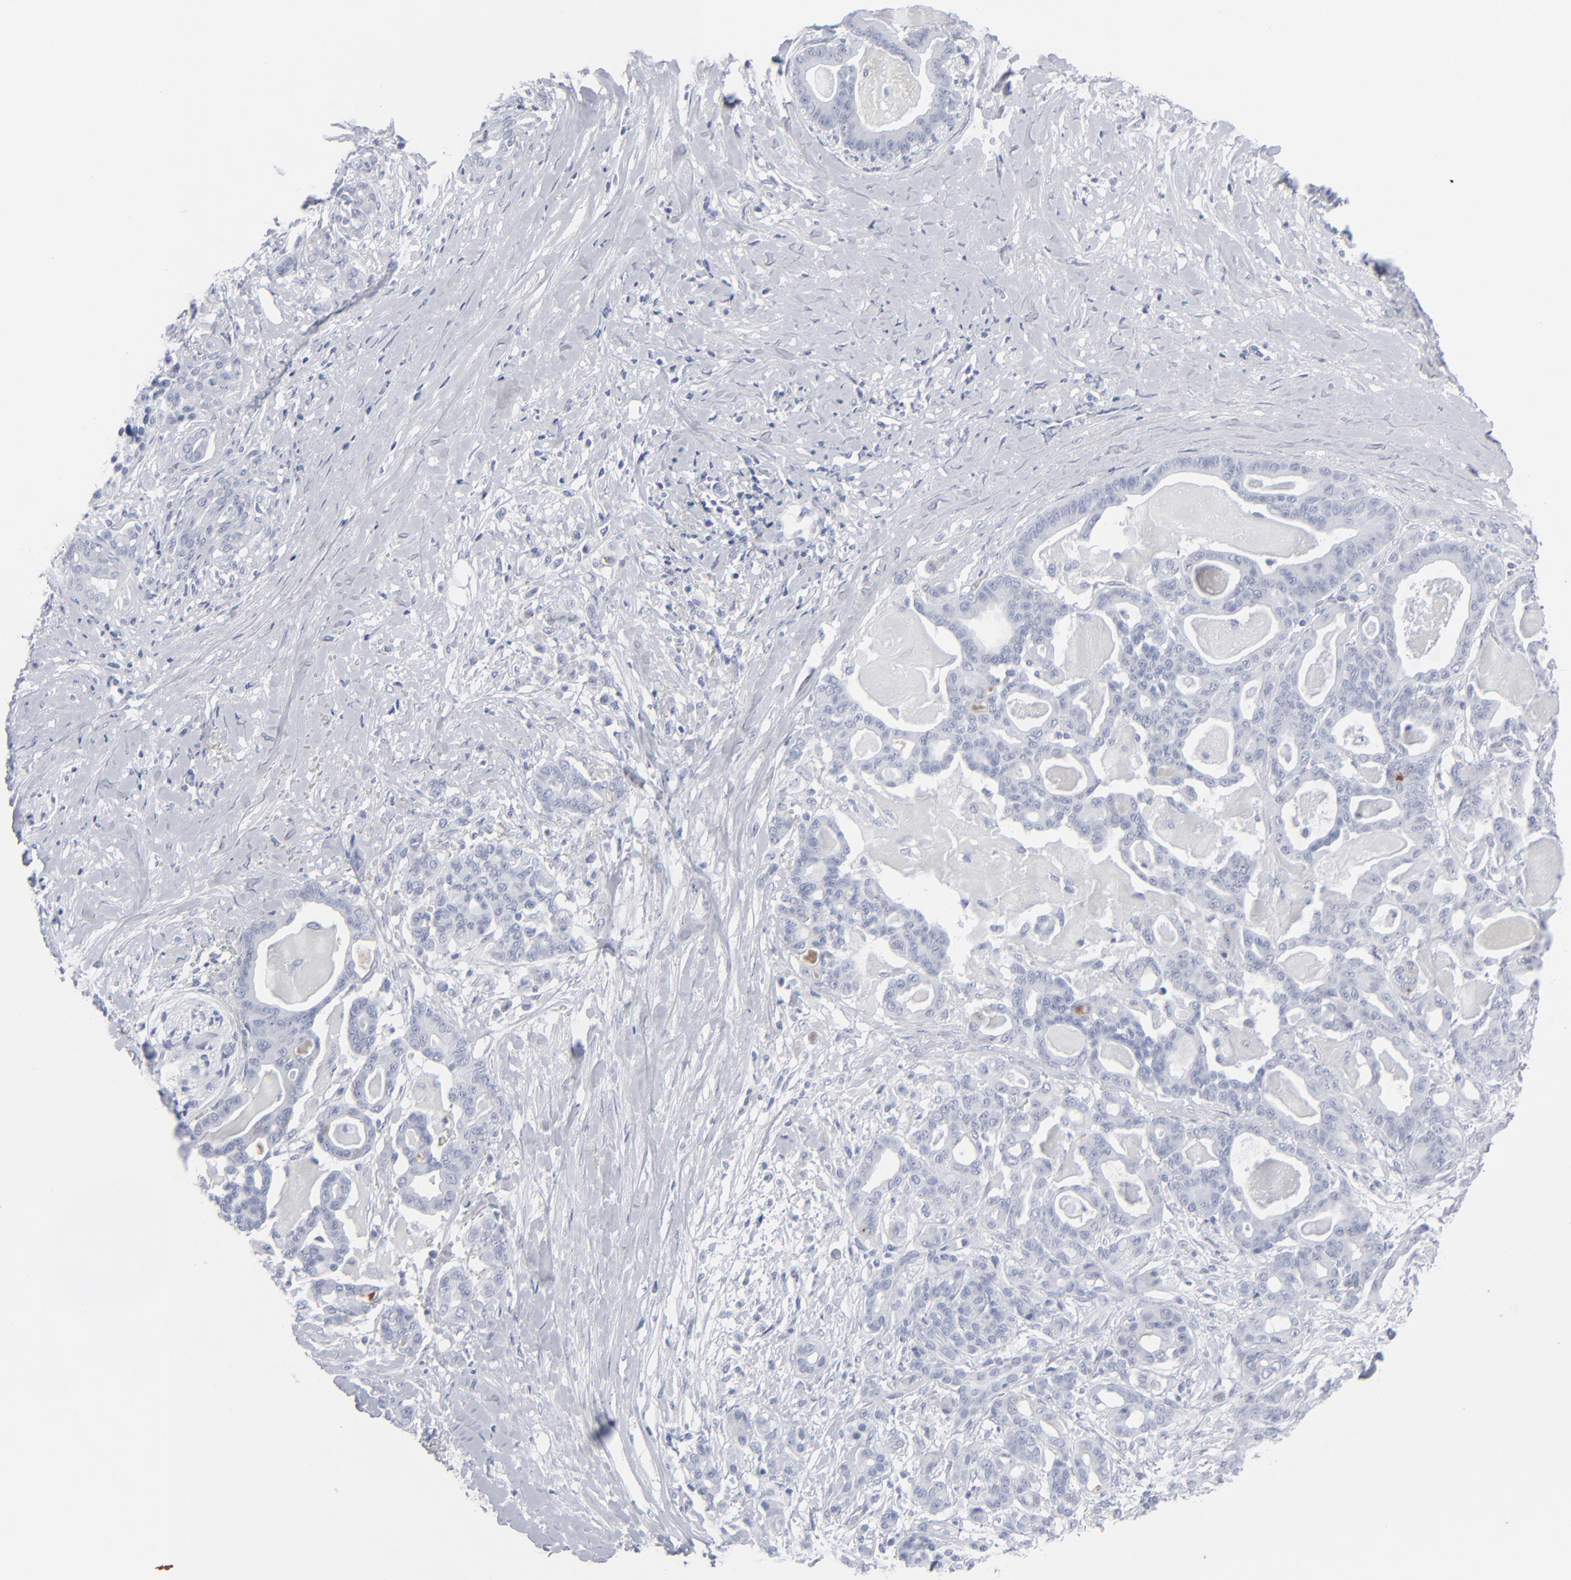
{"staining": {"intensity": "negative", "quantity": "none", "location": "none"}, "tissue": "pancreatic cancer", "cell_type": "Tumor cells", "image_type": "cancer", "snomed": [{"axis": "morphology", "description": "Adenocarcinoma, NOS"}, {"axis": "topography", "description": "Pancreas"}], "caption": "Human pancreatic cancer stained for a protein using immunohistochemistry displays no expression in tumor cells.", "gene": "MSLN", "patient": {"sex": "male", "age": 63}}